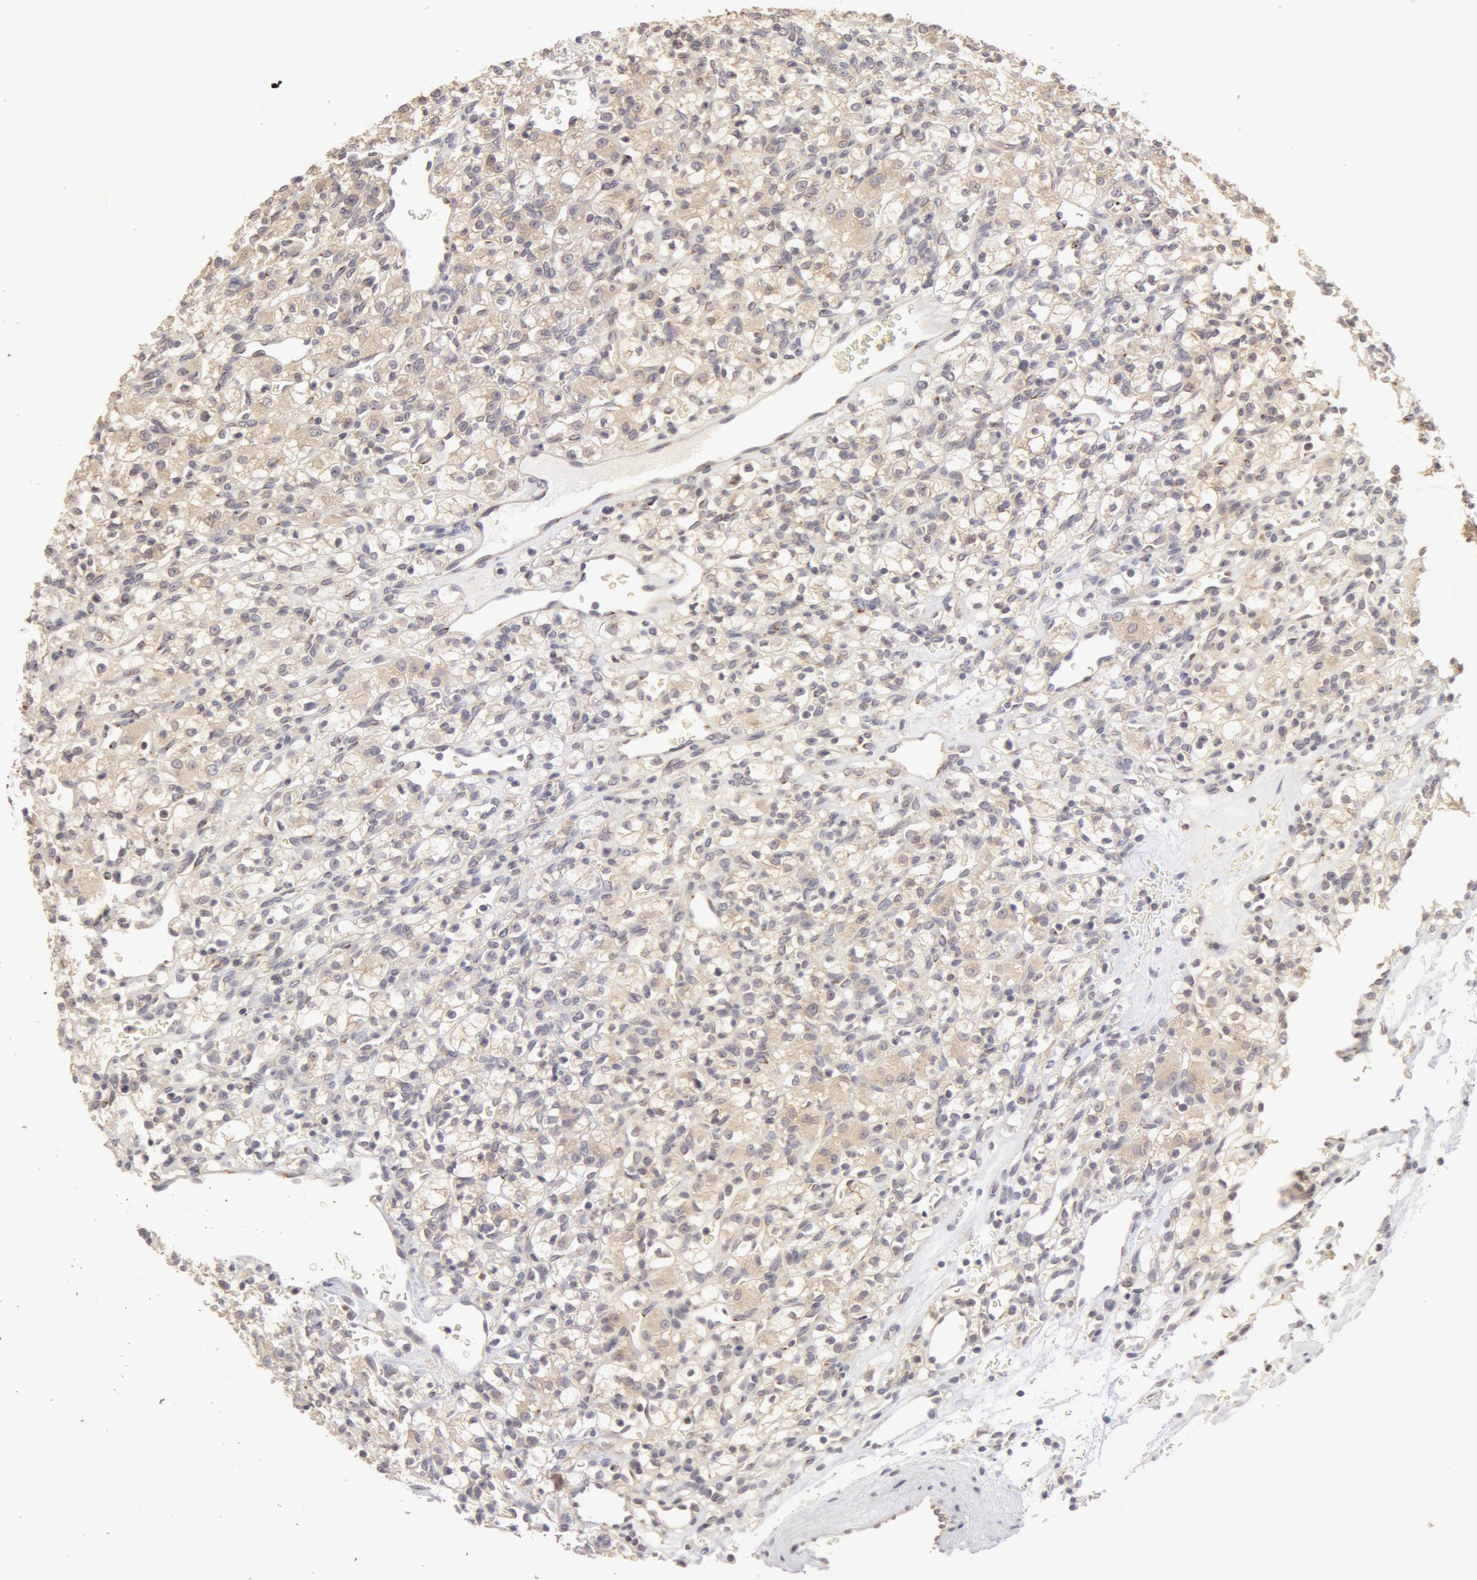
{"staining": {"intensity": "moderate", "quantity": "<25%", "location": "cytoplasmic/membranous"}, "tissue": "renal cancer", "cell_type": "Tumor cells", "image_type": "cancer", "snomed": [{"axis": "morphology", "description": "Adenocarcinoma, NOS"}, {"axis": "topography", "description": "Kidney"}], "caption": "Renal cancer (adenocarcinoma) was stained to show a protein in brown. There is low levels of moderate cytoplasmic/membranous positivity in about <25% of tumor cells.", "gene": "ADPRH", "patient": {"sex": "female", "age": 62}}